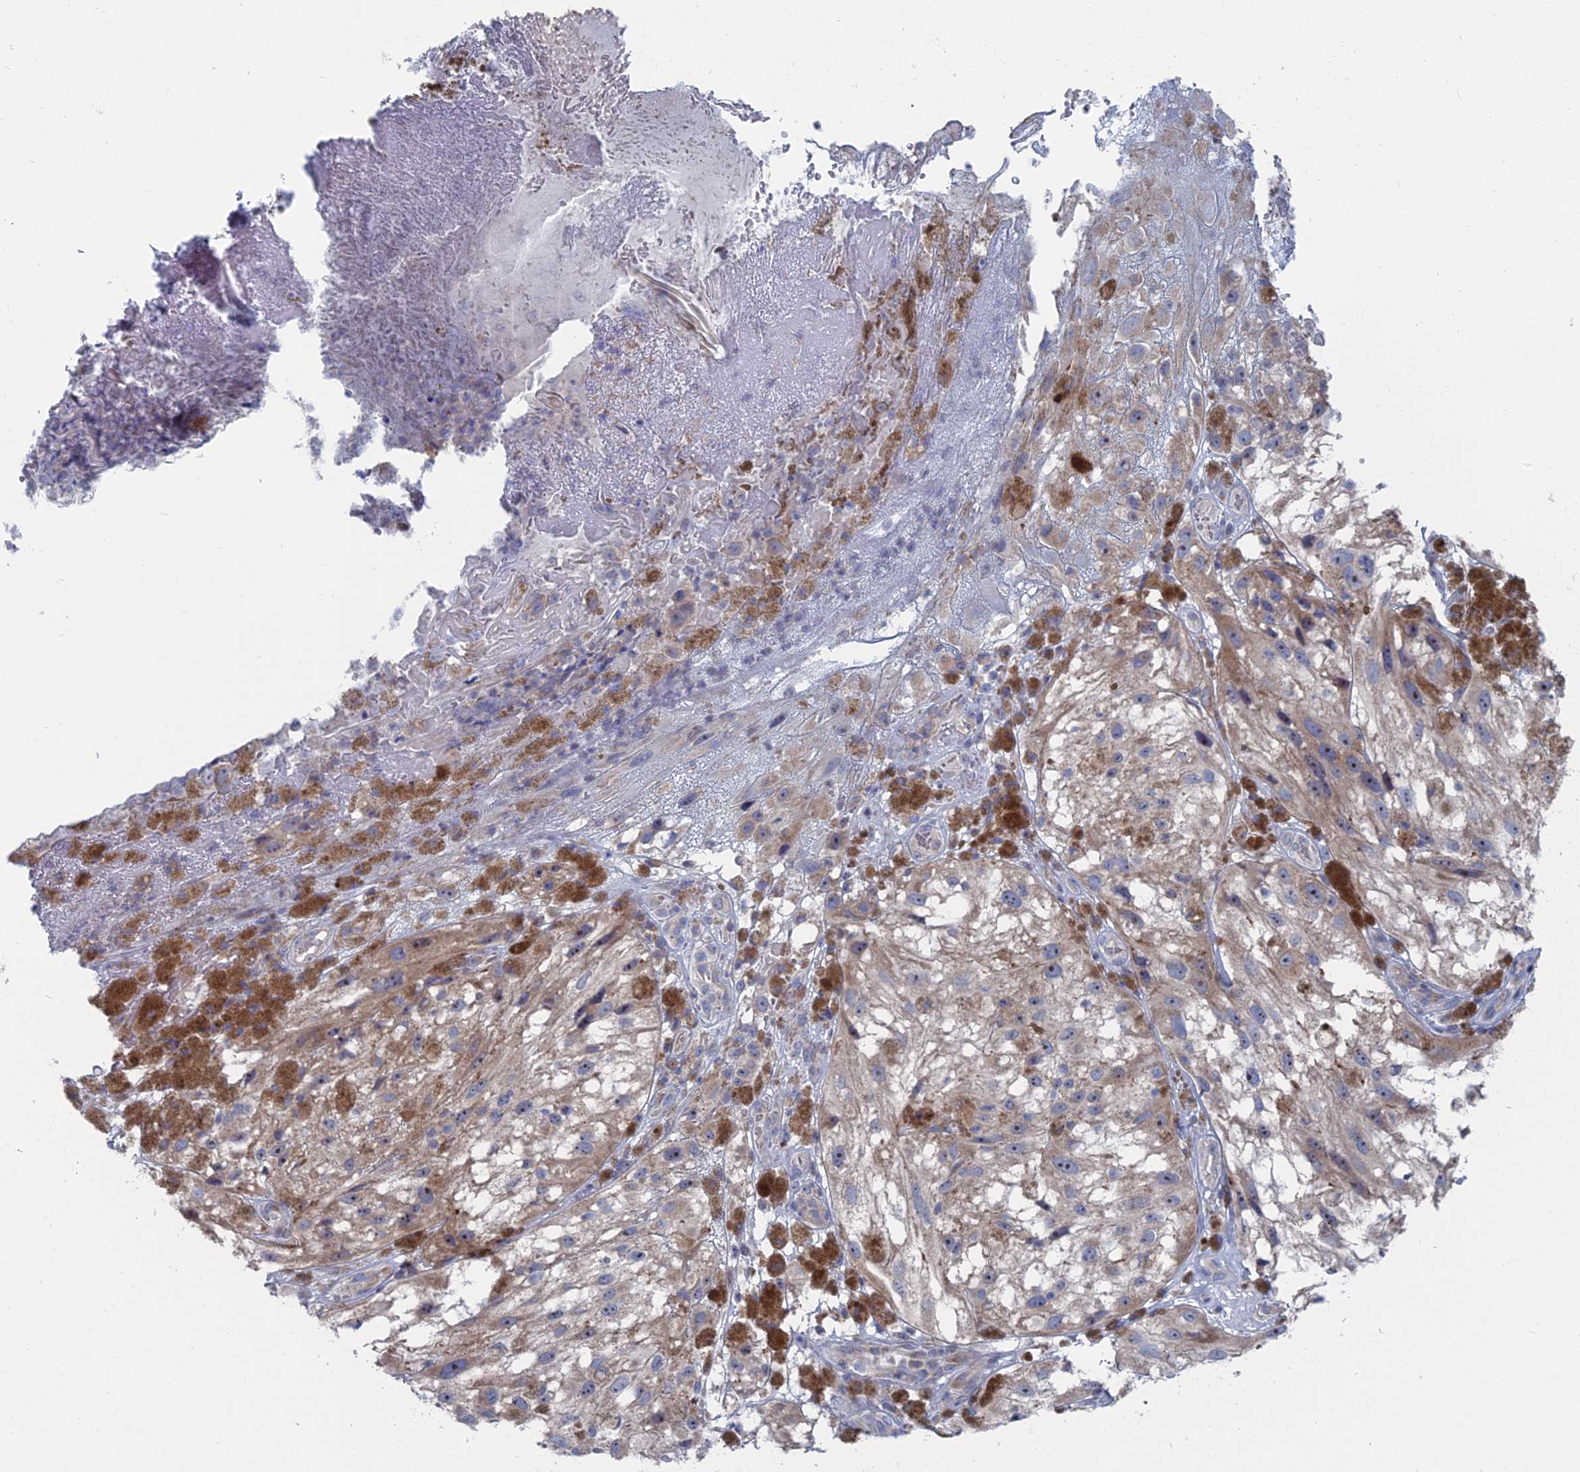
{"staining": {"intensity": "negative", "quantity": "none", "location": "none"}, "tissue": "melanoma", "cell_type": "Tumor cells", "image_type": "cancer", "snomed": [{"axis": "morphology", "description": "Malignant melanoma, NOS"}, {"axis": "topography", "description": "Skin"}], "caption": "Immunohistochemical staining of melanoma shows no significant positivity in tumor cells.", "gene": "CCDC149", "patient": {"sex": "male", "age": 88}}